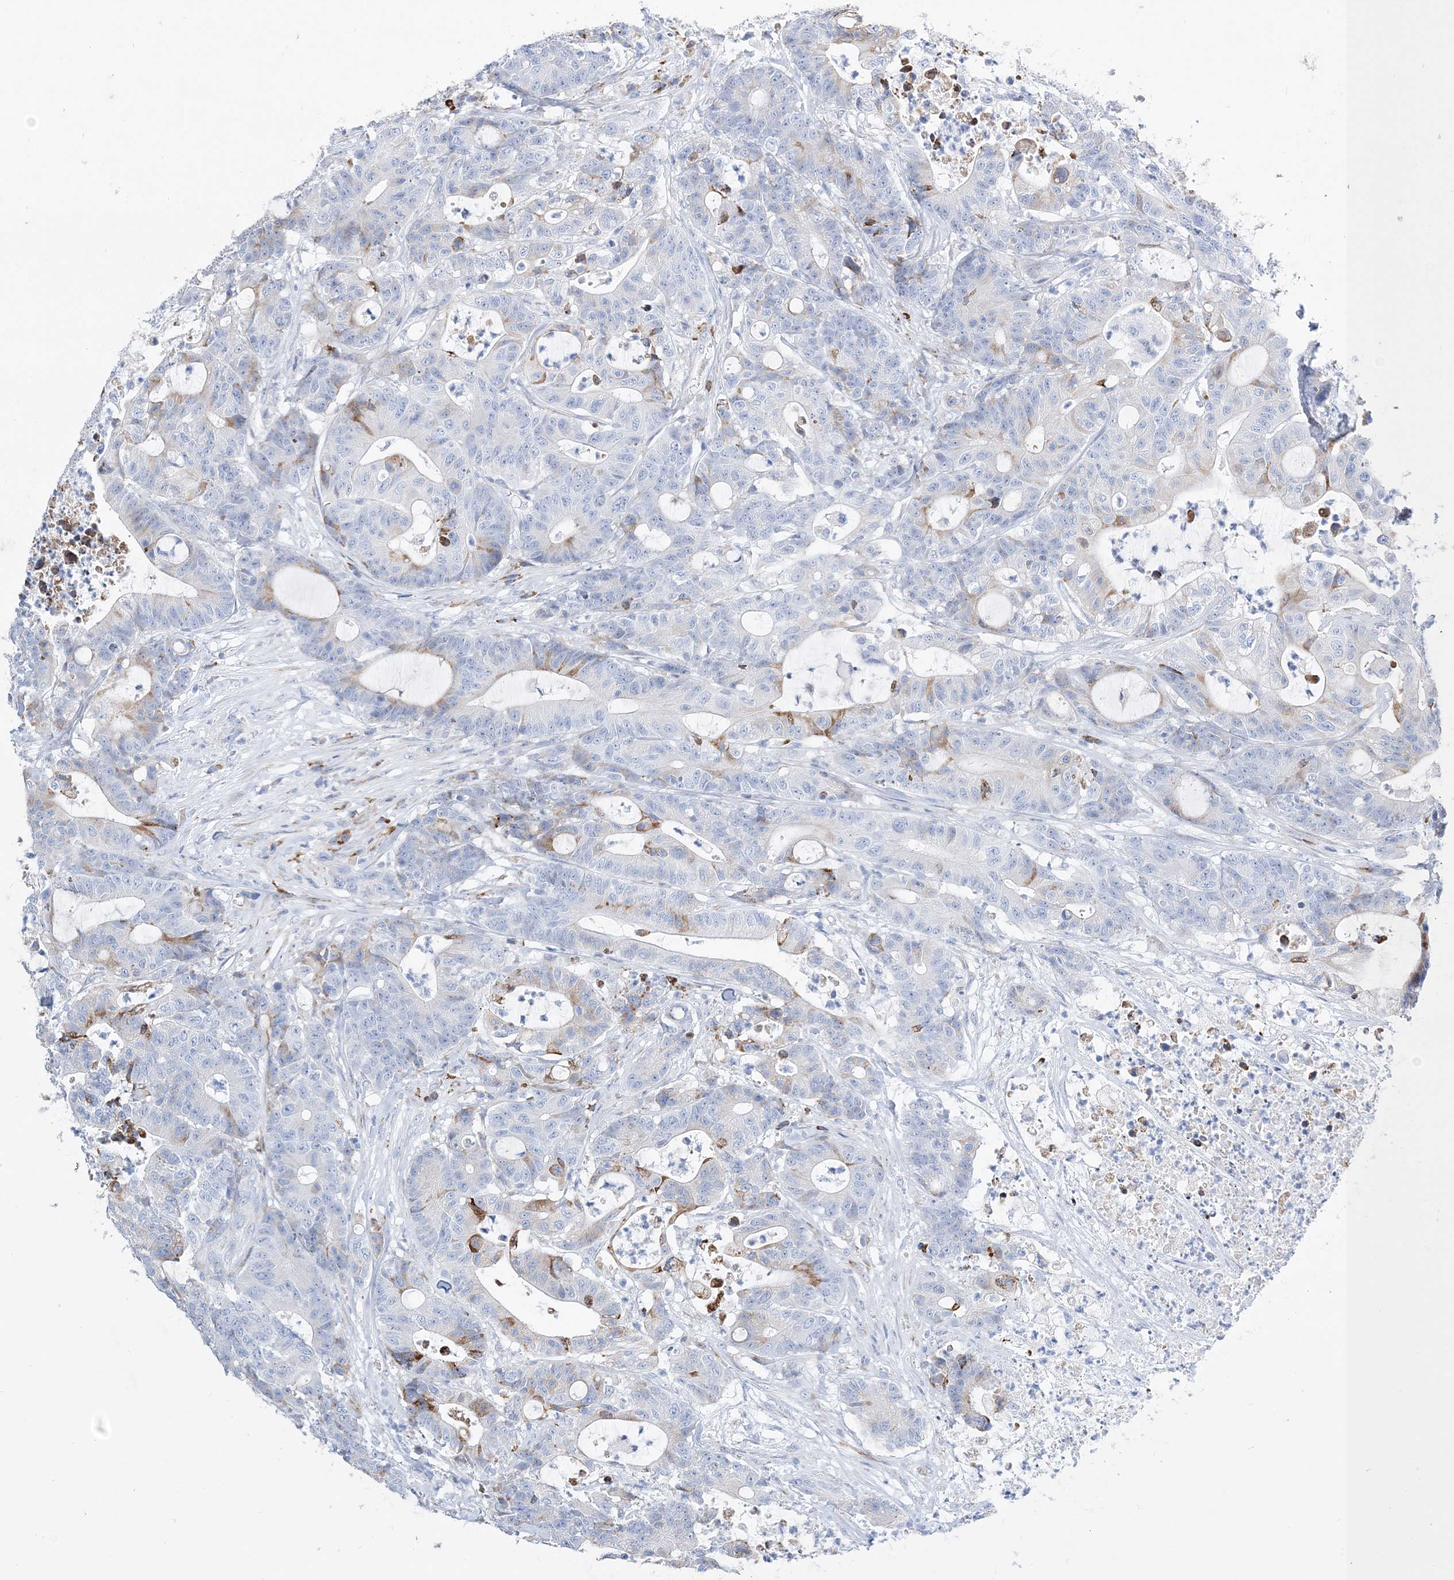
{"staining": {"intensity": "moderate", "quantity": "<25%", "location": "cytoplasmic/membranous"}, "tissue": "colorectal cancer", "cell_type": "Tumor cells", "image_type": "cancer", "snomed": [{"axis": "morphology", "description": "Adenocarcinoma, NOS"}, {"axis": "topography", "description": "Colon"}], "caption": "Tumor cells show moderate cytoplasmic/membranous staining in approximately <25% of cells in colorectal adenocarcinoma.", "gene": "TSPYL6", "patient": {"sex": "female", "age": 84}}